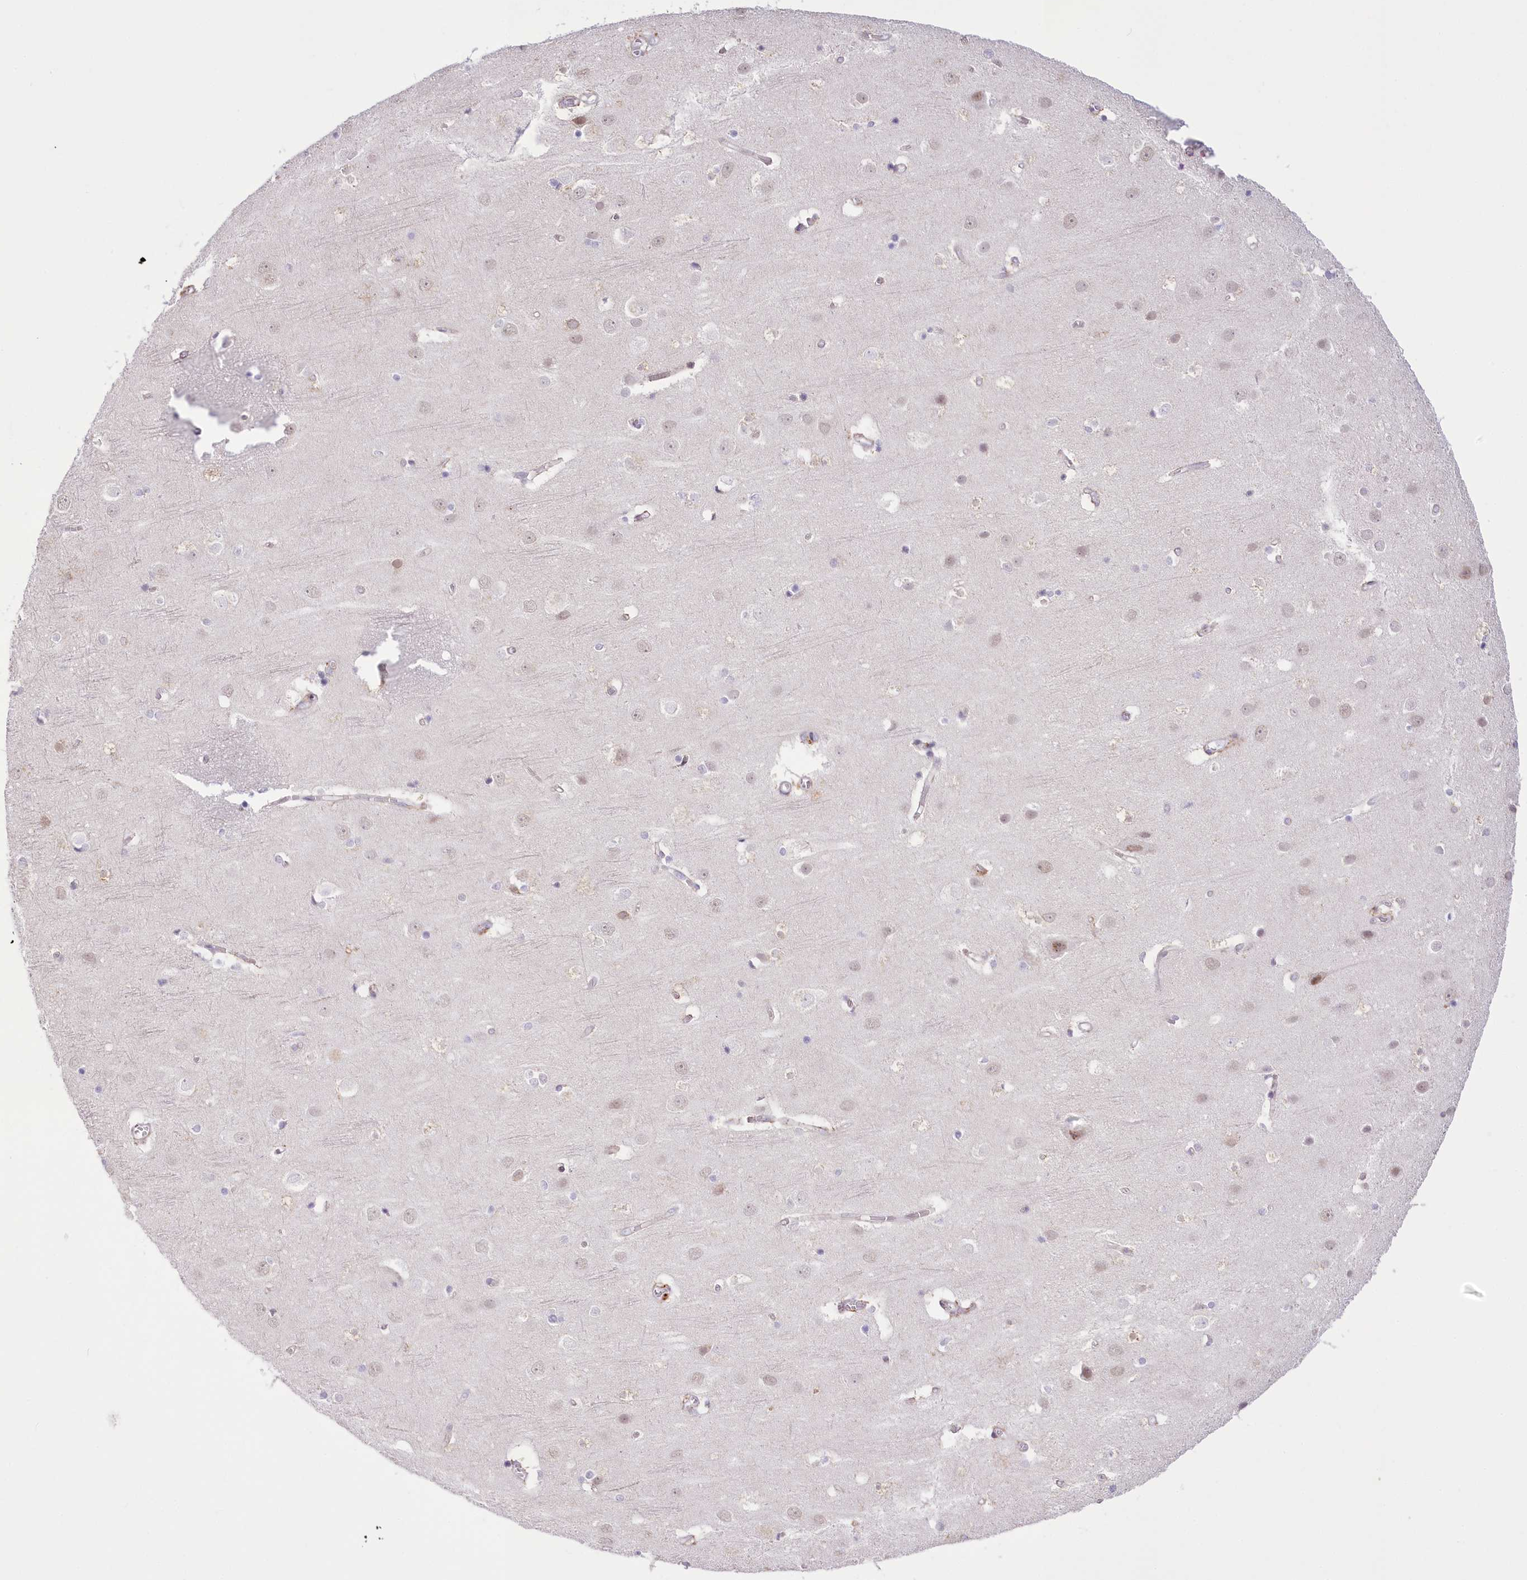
{"staining": {"intensity": "negative", "quantity": "none", "location": "none"}, "tissue": "cerebral cortex", "cell_type": "Endothelial cells", "image_type": "normal", "snomed": [{"axis": "morphology", "description": "Normal tissue, NOS"}, {"axis": "topography", "description": "Cerebral cortex"}], "caption": "This photomicrograph is of normal cerebral cortex stained with IHC to label a protein in brown with the nuclei are counter-stained blue. There is no positivity in endothelial cells. The staining was performed using DAB (3,3'-diaminobenzidine) to visualize the protein expression in brown, while the nuclei were stained in blue with hematoxylin (Magnification: 20x).", "gene": "NCKAP5", "patient": {"sex": "male", "age": 54}}